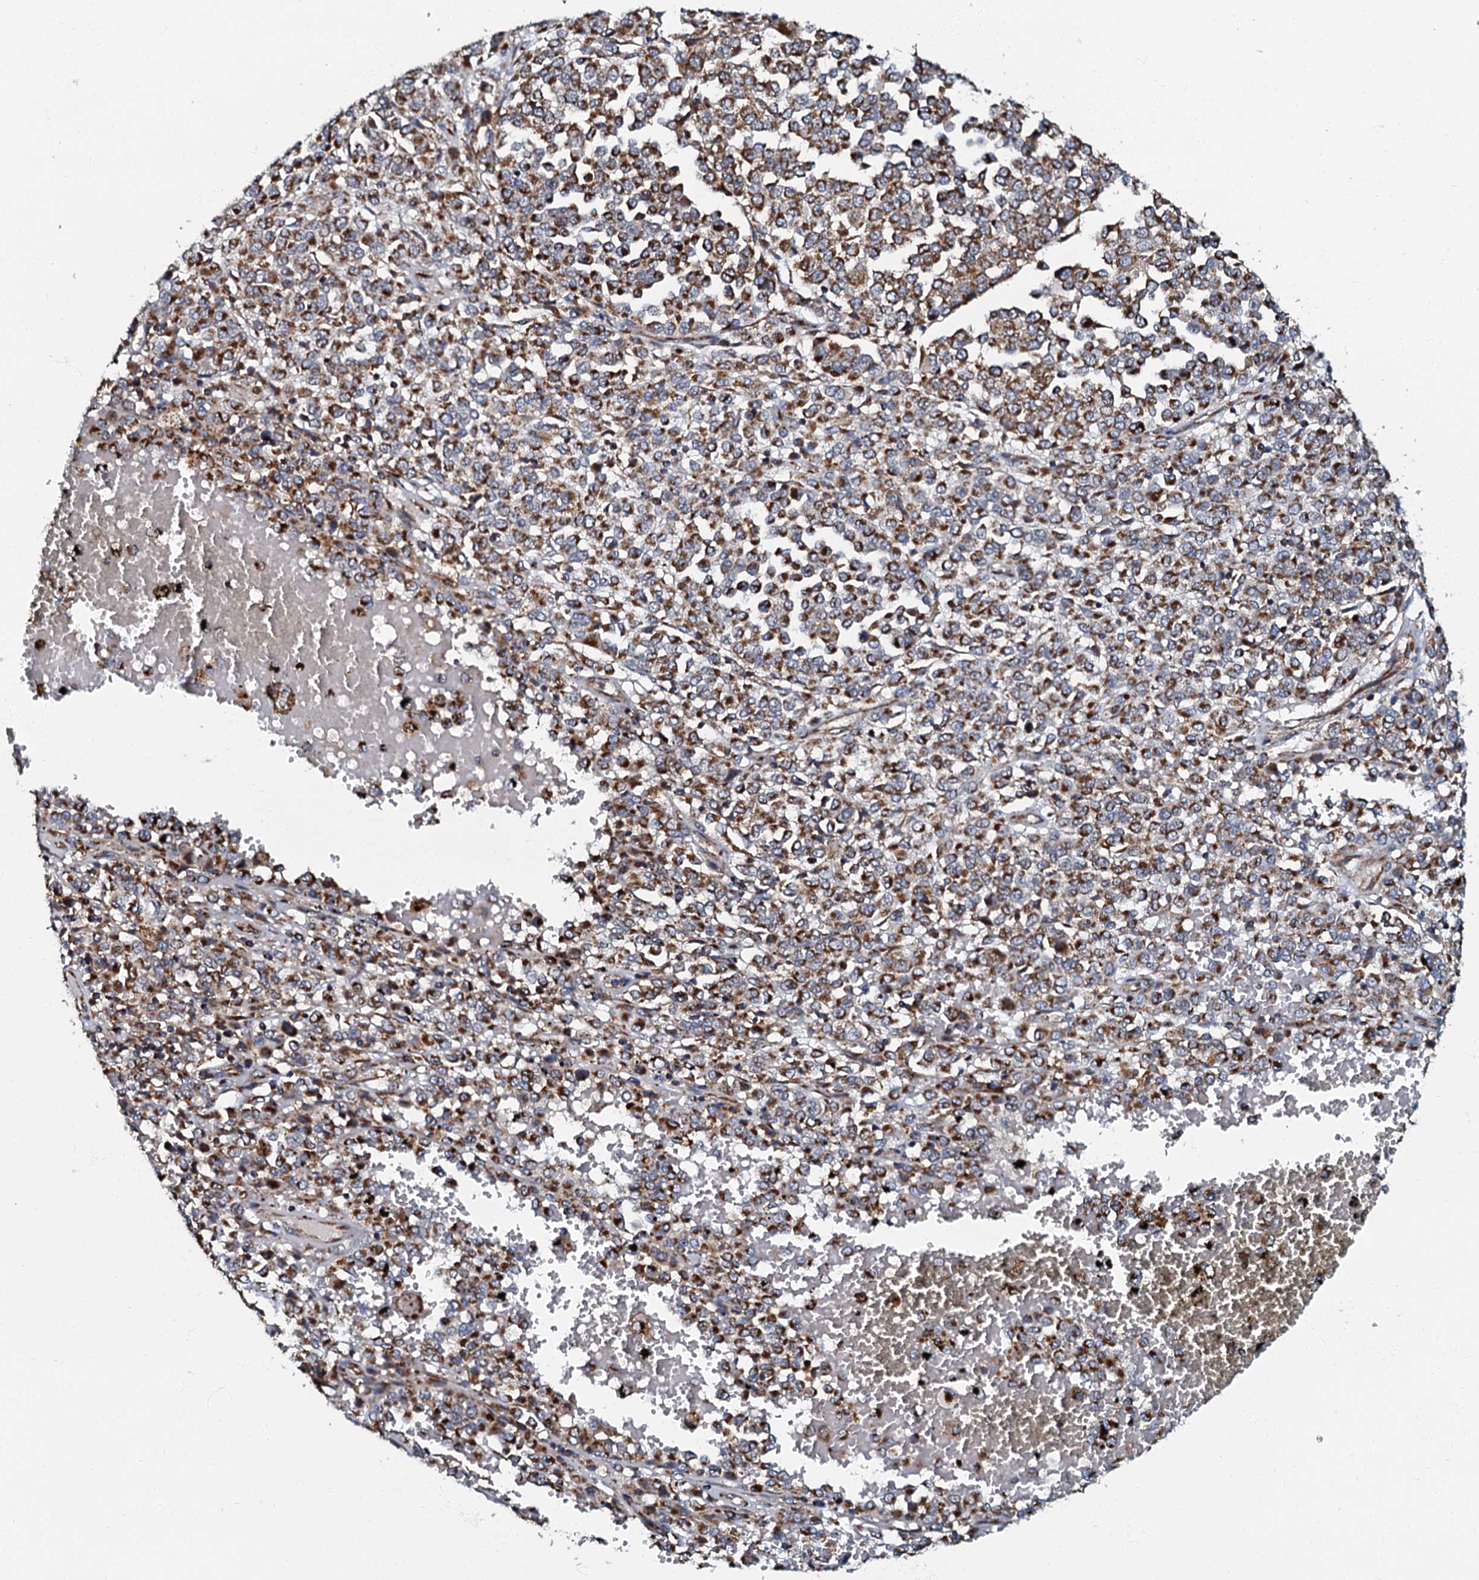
{"staining": {"intensity": "strong", "quantity": ">75%", "location": "cytoplasmic/membranous"}, "tissue": "melanoma", "cell_type": "Tumor cells", "image_type": "cancer", "snomed": [{"axis": "morphology", "description": "Malignant melanoma, Metastatic site"}, {"axis": "topography", "description": "Pancreas"}], "caption": "Protein expression analysis of human malignant melanoma (metastatic site) reveals strong cytoplasmic/membranous positivity in approximately >75% of tumor cells. (DAB IHC with brightfield microscopy, high magnification).", "gene": "NDUFA12", "patient": {"sex": "female", "age": 30}}